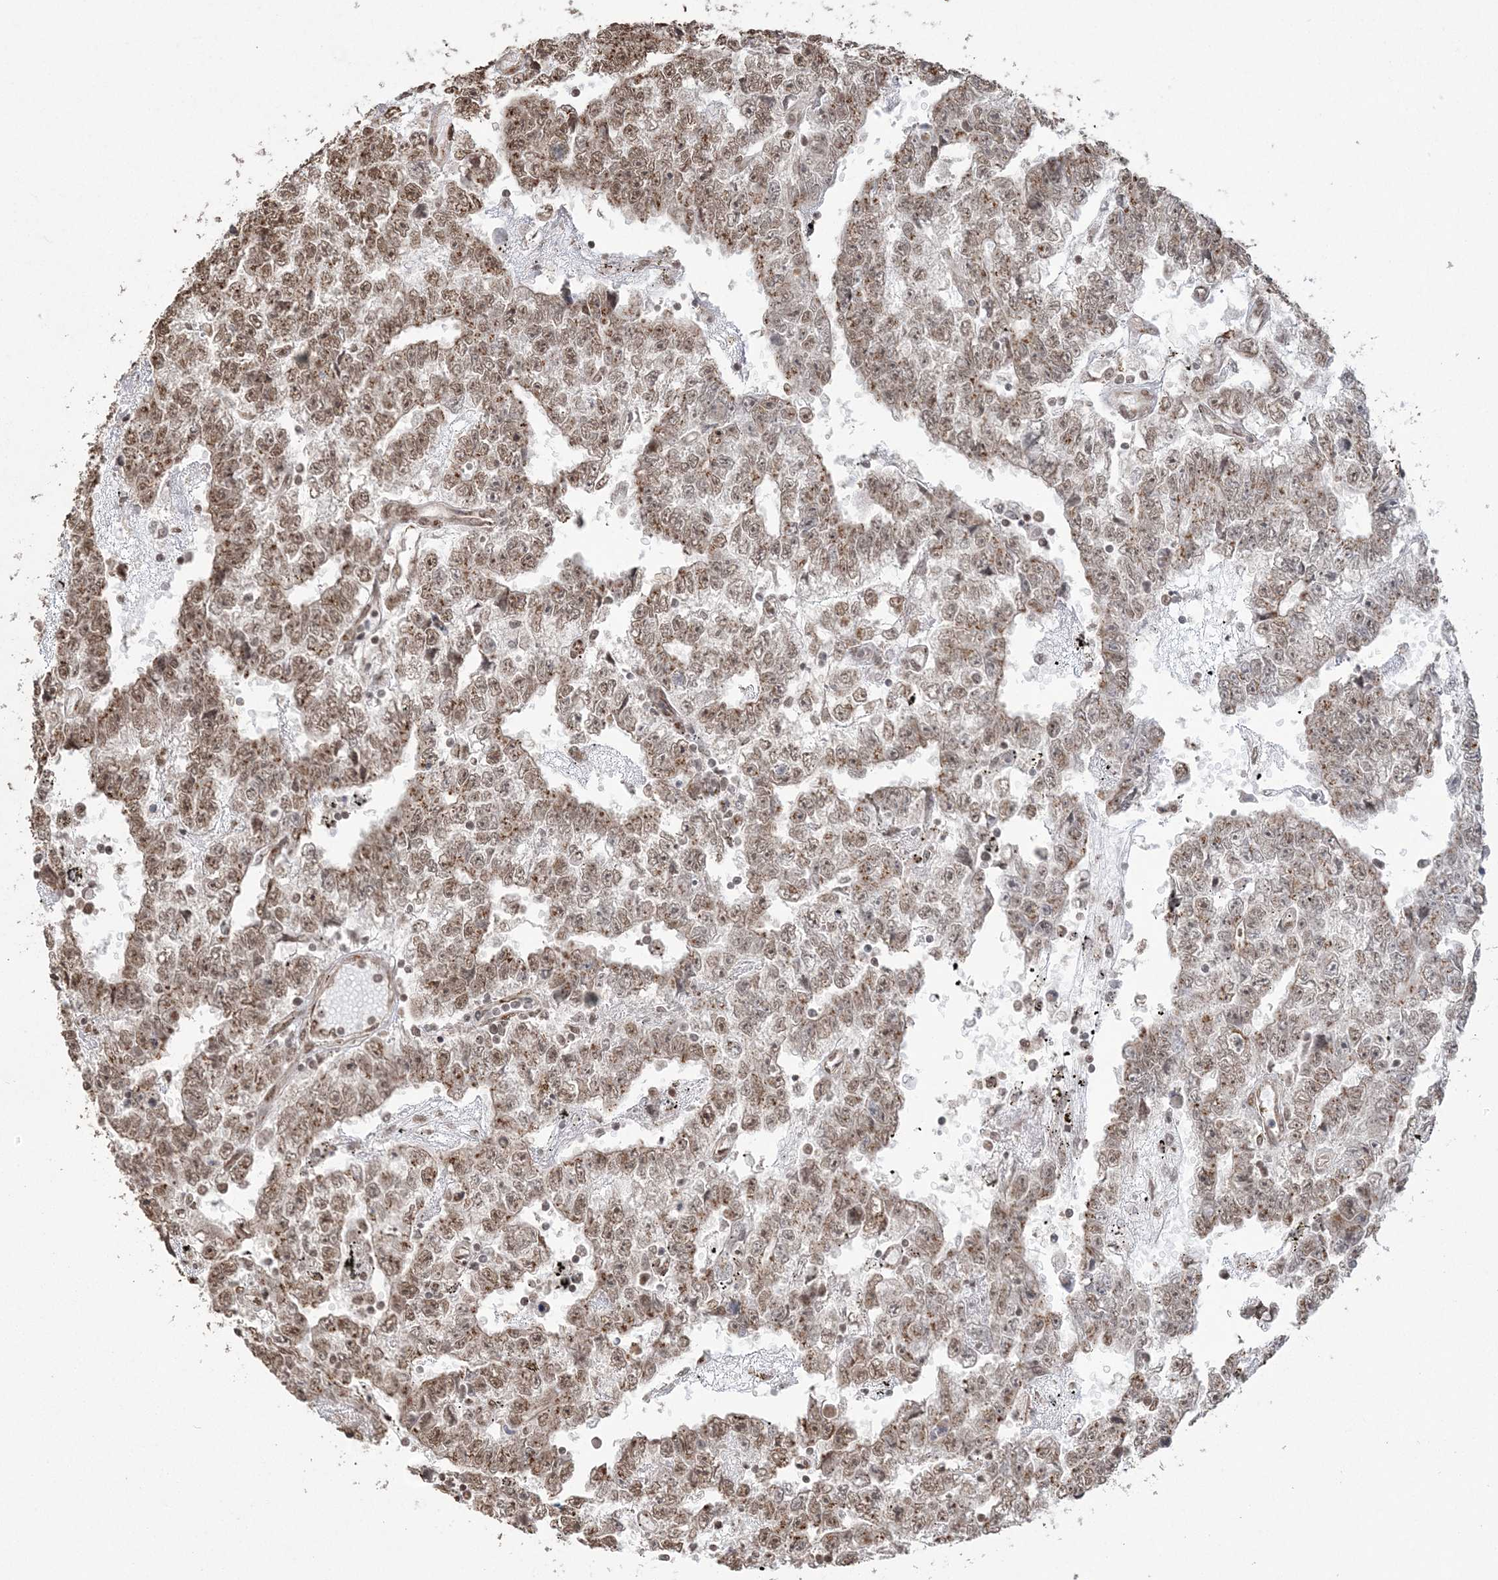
{"staining": {"intensity": "moderate", "quantity": ">75%", "location": "nuclear"}, "tissue": "testis cancer", "cell_type": "Tumor cells", "image_type": "cancer", "snomed": [{"axis": "morphology", "description": "Carcinoma, Embryonal, NOS"}, {"axis": "topography", "description": "Testis"}], "caption": "Immunohistochemical staining of human testis cancer (embryonal carcinoma) demonstrates medium levels of moderate nuclear protein expression in approximately >75% of tumor cells.", "gene": "ZNF839", "patient": {"sex": "male", "age": 25}}